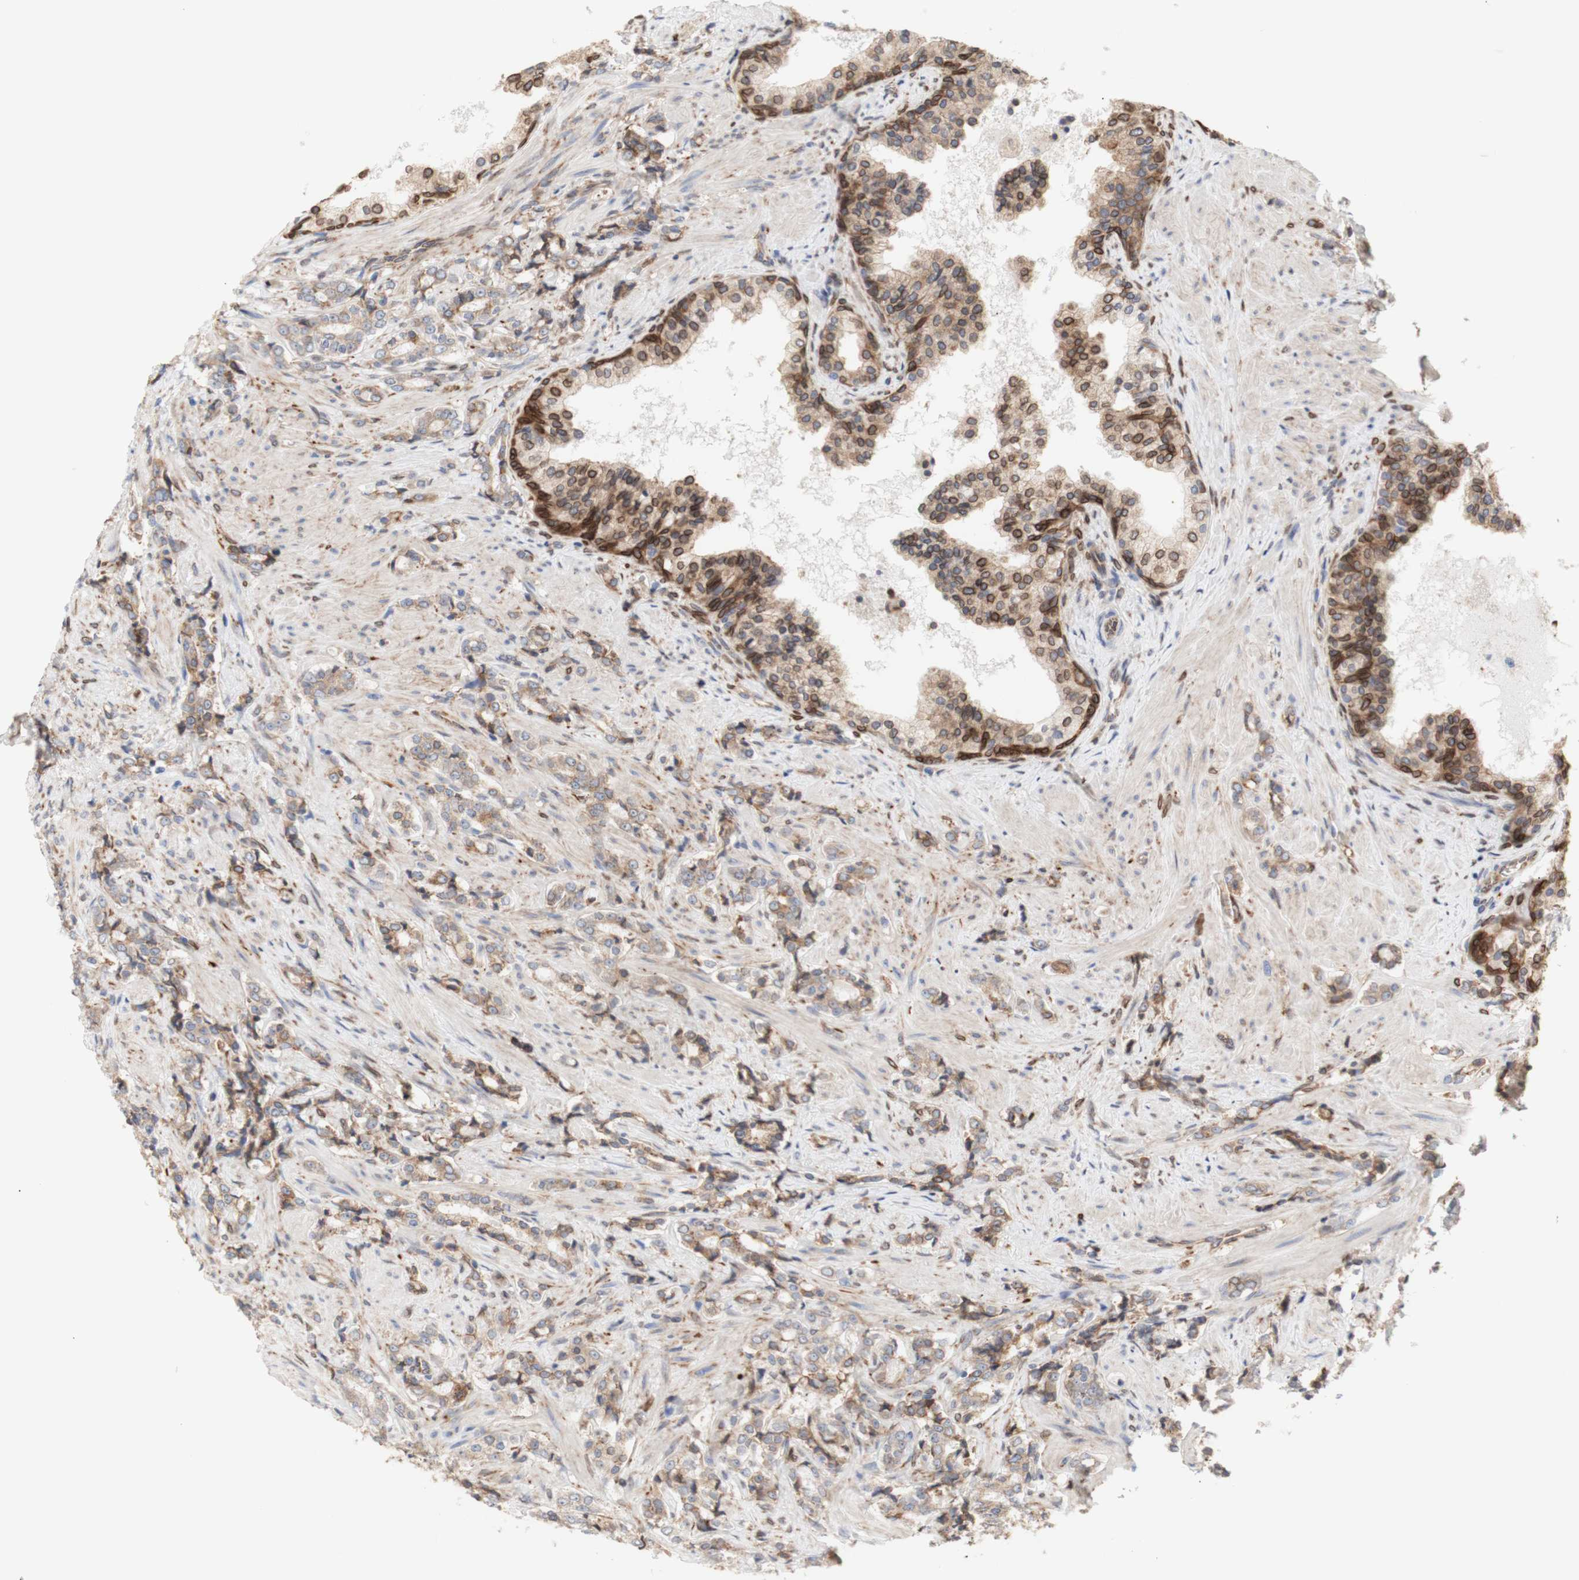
{"staining": {"intensity": "weak", "quantity": ">75%", "location": "cytoplasmic/membranous"}, "tissue": "prostate cancer", "cell_type": "Tumor cells", "image_type": "cancer", "snomed": [{"axis": "morphology", "description": "Adenocarcinoma, Low grade"}, {"axis": "topography", "description": "Prostate"}], "caption": "Adenocarcinoma (low-grade) (prostate) was stained to show a protein in brown. There is low levels of weak cytoplasmic/membranous staining in approximately >75% of tumor cells.", "gene": "ERLIN1", "patient": {"sex": "male", "age": 60}}